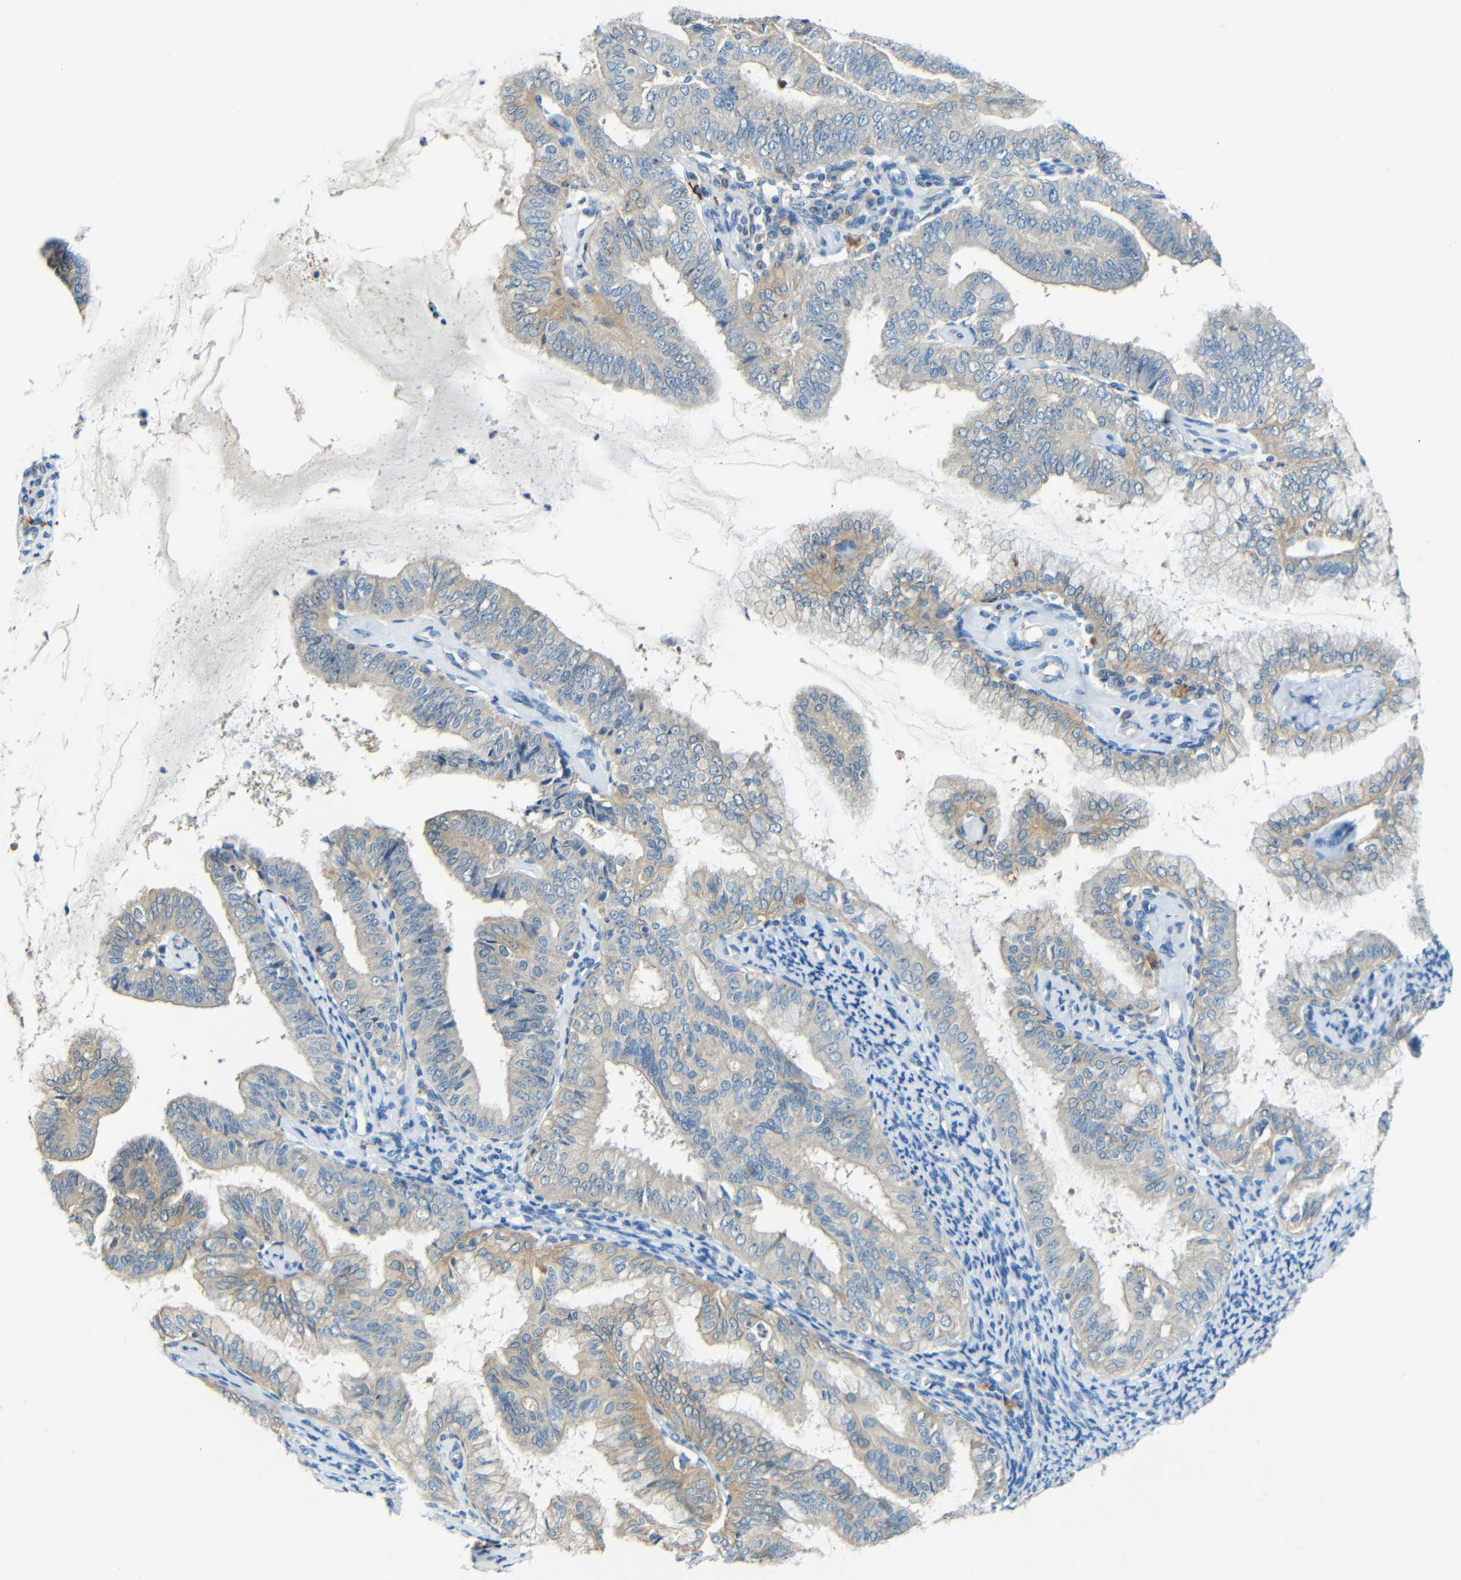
{"staining": {"intensity": "weak", "quantity": "25%-75%", "location": "cytoplasmic/membranous"}, "tissue": "endometrial cancer", "cell_type": "Tumor cells", "image_type": "cancer", "snomed": [{"axis": "morphology", "description": "Adenocarcinoma, NOS"}, {"axis": "topography", "description": "Endometrium"}], "caption": "Immunohistochemistry (IHC) photomicrograph of human endometrial cancer (adenocarcinoma) stained for a protein (brown), which exhibits low levels of weak cytoplasmic/membranous positivity in about 25%-75% of tumor cells.", "gene": "CYP26B1", "patient": {"sex": "female", "age": 63}}